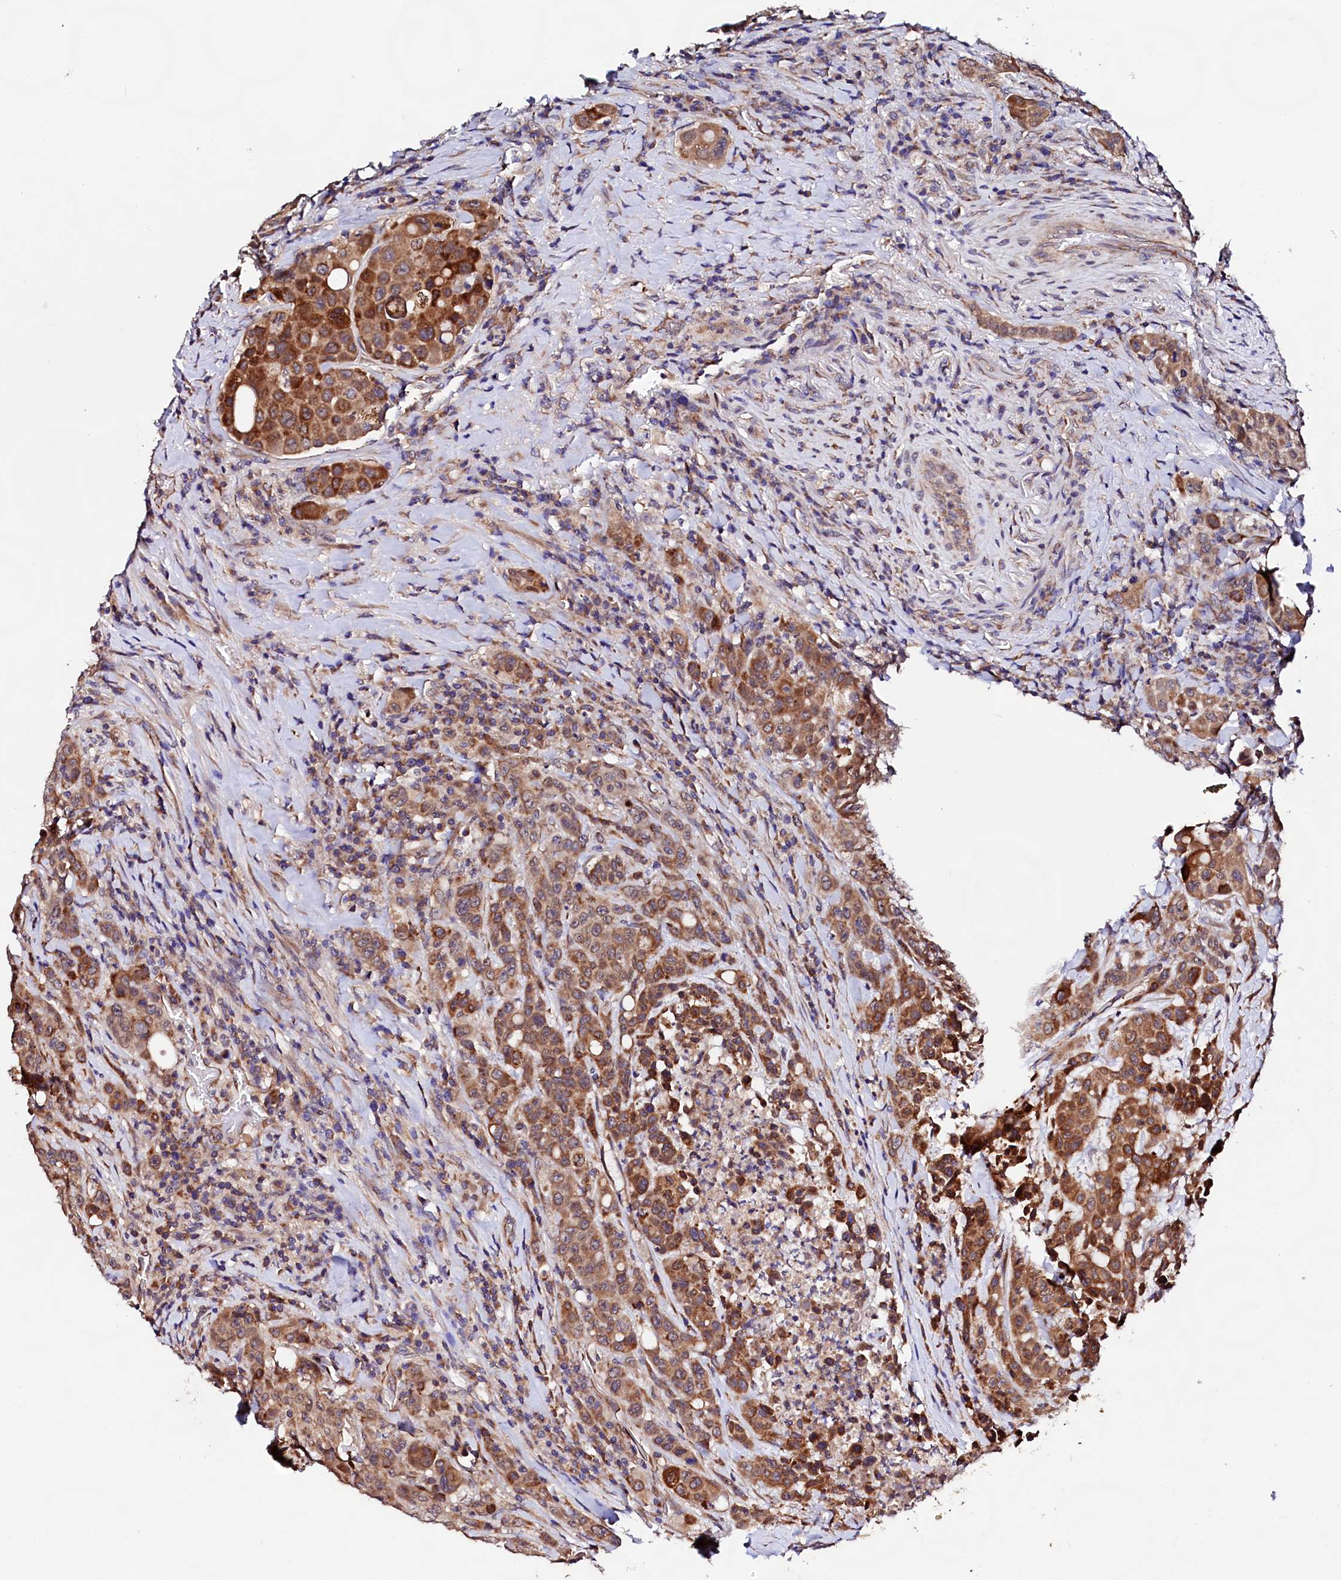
{"staining": {"intensity": "strong", "quantity": ">75%", "location": "cytoplasmic/membranous"}, "tissue": "colorectal cancer", "cell_type": "Tumor cells", "image_type": "cancer", "snomed": [{"axis": "morphology", "description": "Adenocarcinoma, NOS"}, {"axis": "topography", "description": "Colon"}], "caption": "About >75% of tumor cells in colorectal adenocarcinoma exhibit strong cytoplasmic/membranous protein expression as visualized by brown immunohistochemical staining.", "gene": "UBE3C", "patient": {"sex": "male", "age": 62}}